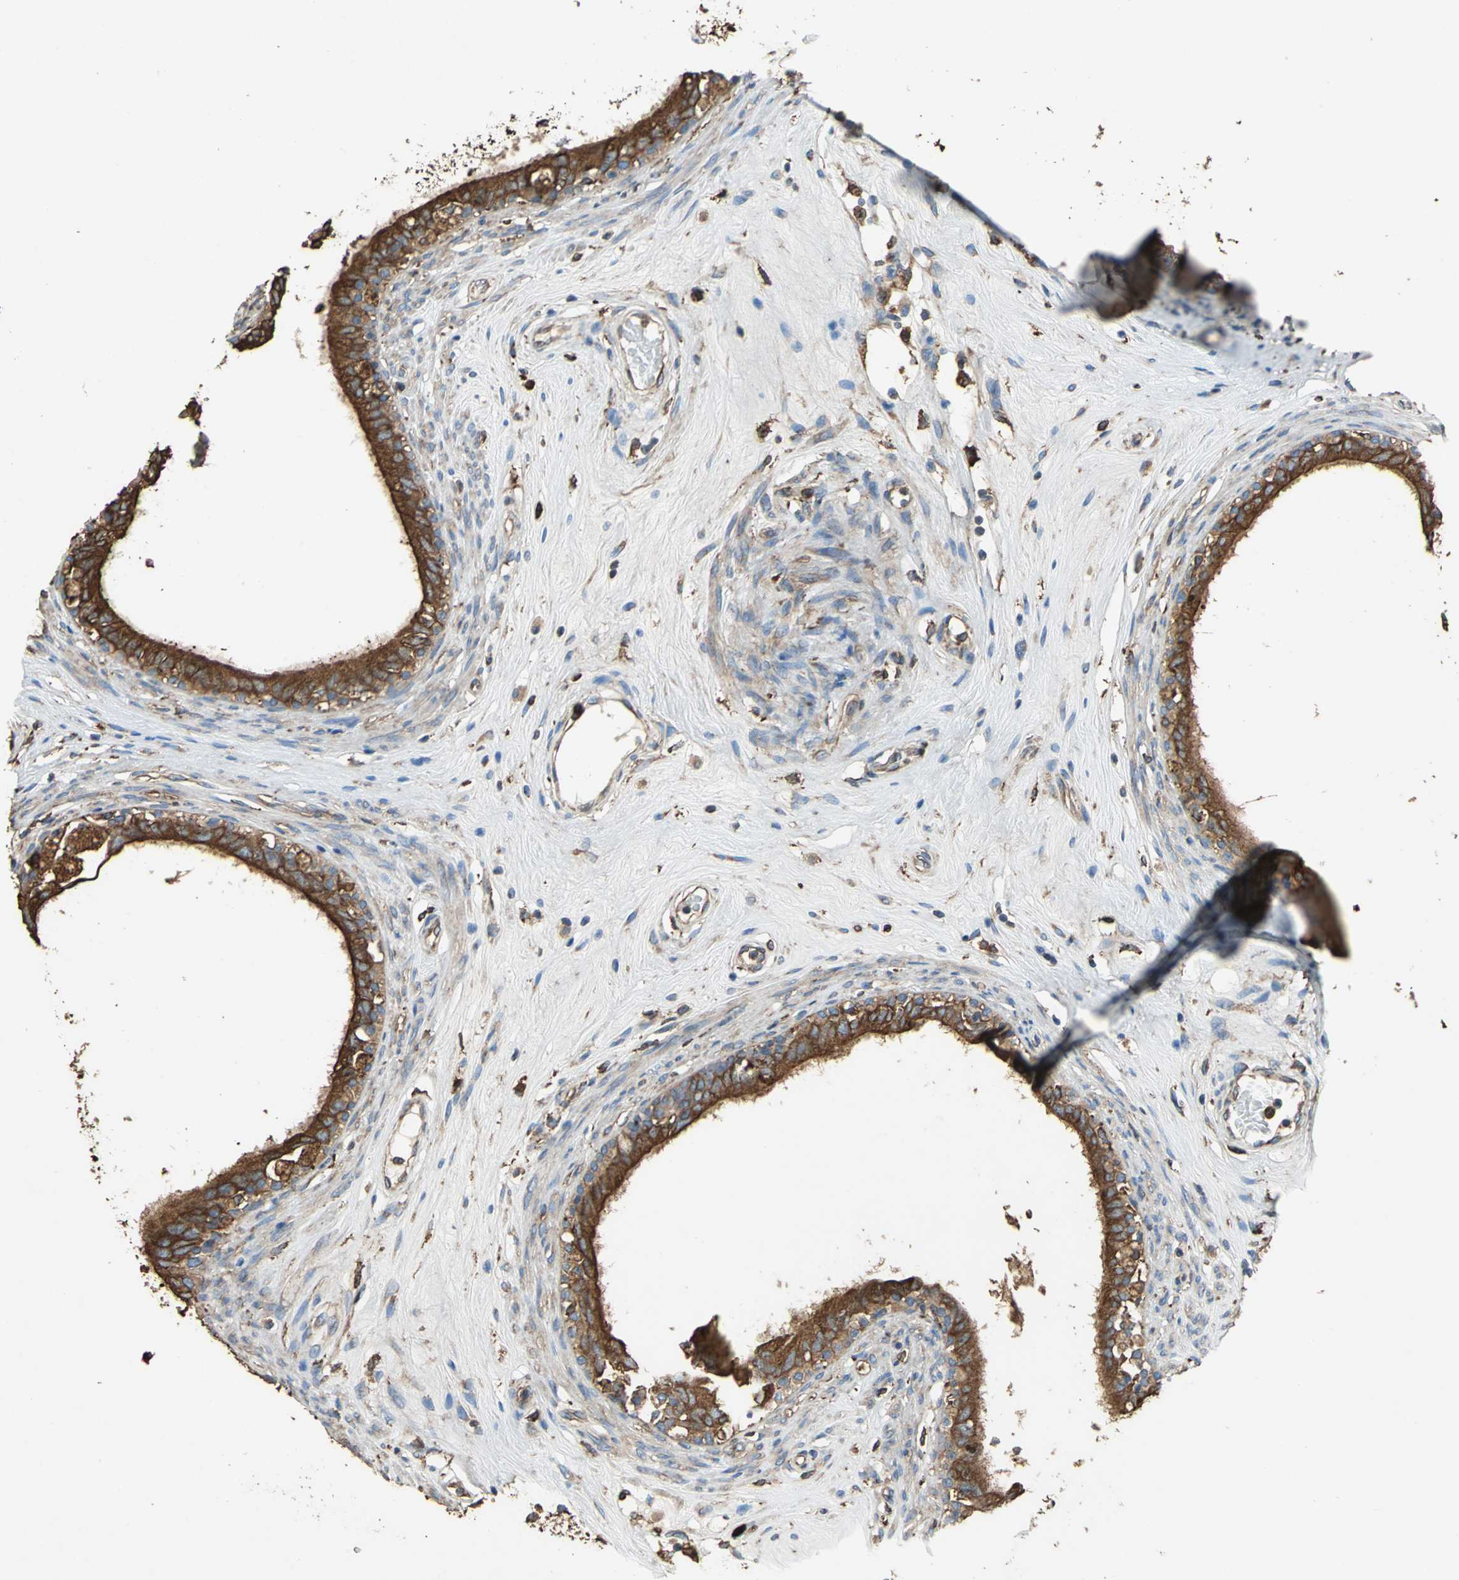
{"staining": {"intensity": "strong", "quantity": ">75%", "location": "cytoplasmic/membranous"}, "tissue": "epididymis", "cell_type": "Glandular cells", "image_type": "normal", "snomed": [{"axis": "morphology", "description": "Normal tissue, NOS"}, {"axis": "morphology", "description": "Inflammation, NOS"}, {"axis": "topography", "description": "Epididymis"}], "caption": "IHC micrograph of benign human epididymis stained for a protein (brown), which reveals high levels of strong cytoplasmic/membranous staining in about >75% of glandular cells.", "gene": "GPANK1", "patient": {"sex": "male", "age": 84}}